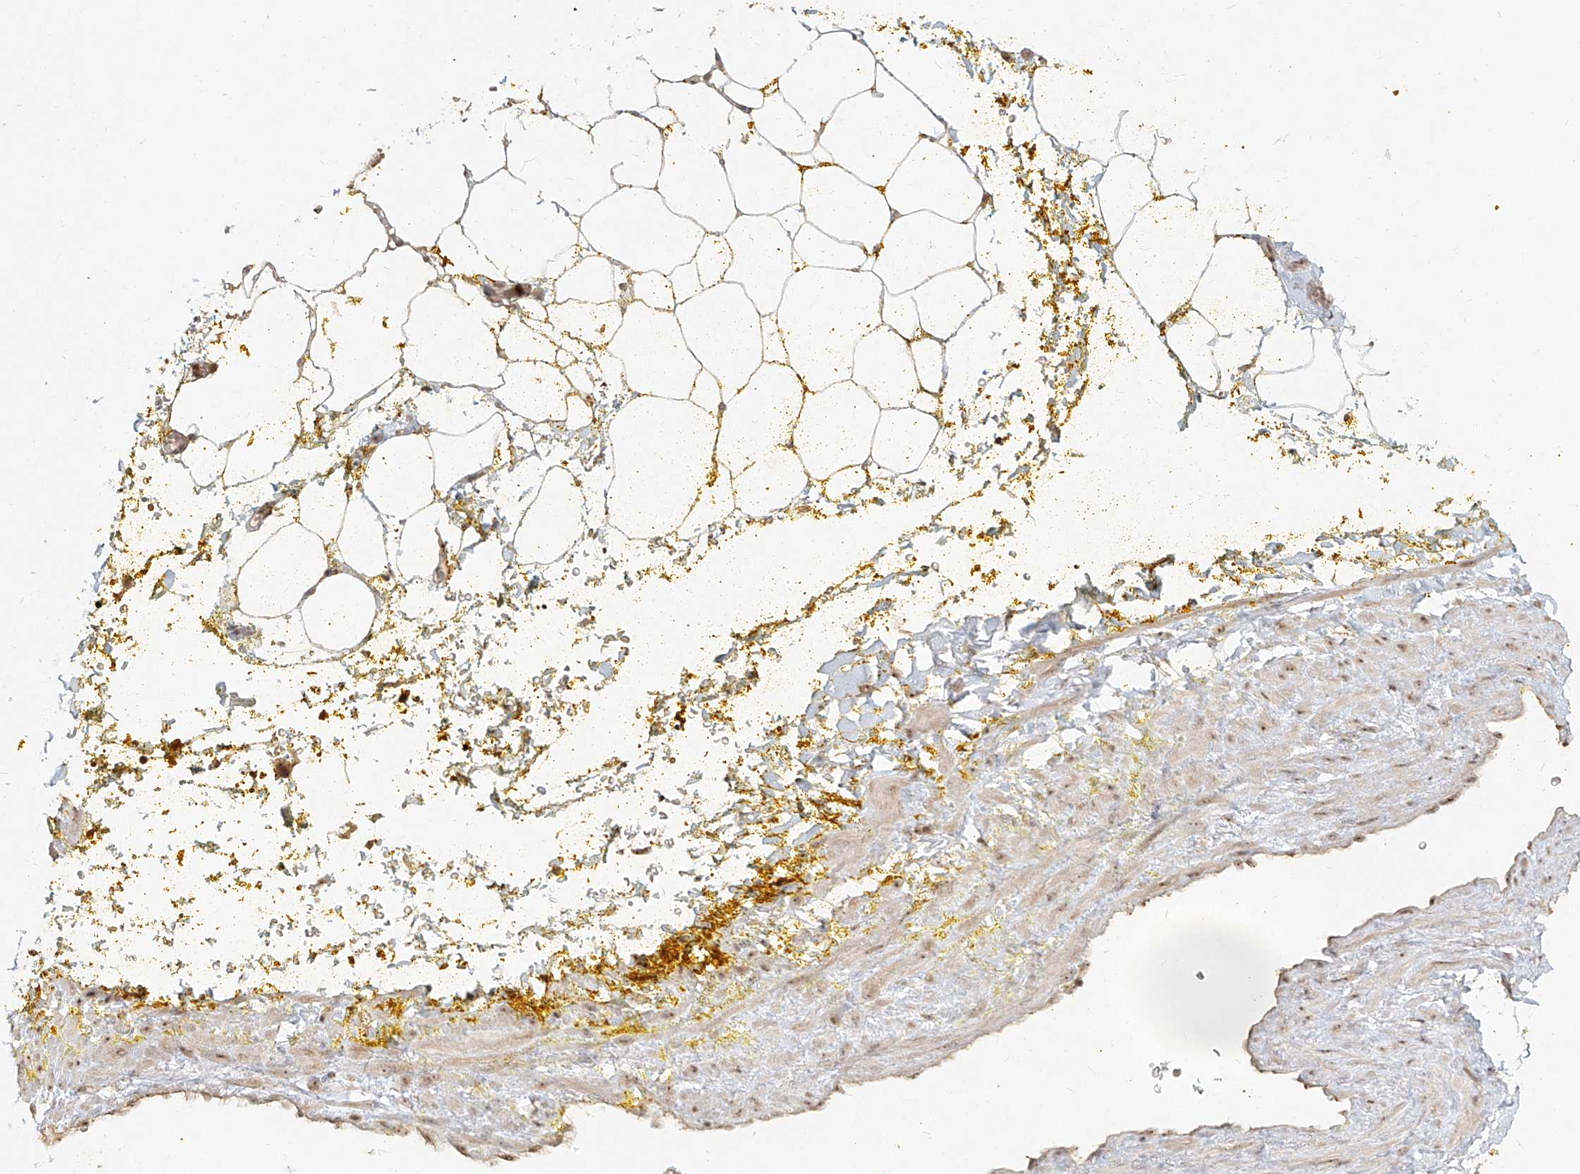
{"staining": {"intensity": "moderate", "quantity": ">75%", "location": "nuclear"}, "tissue": "adipose tissue", "cell_type": "Adipocytes", "image_type": "normal", "snomed": [{"axis": "morphology", "description": "Normal tissue, NOS"}, {"axis": "morphology", "description": "Adenocarcinoma, Low grade"}, {"axis": "topography", "description": "Prostate"}, {"axis": "topography", "description": "Peripheral nerve tissue"}], "caption": "Adipose tissue stained with DAB immunohistochemistry (IHC) demonstrates medium levels of moderate nuclear staining in approximately >75% of adipocytes.", "gene": "BYSL", "patient": {"sex": "male", "age": 63}}